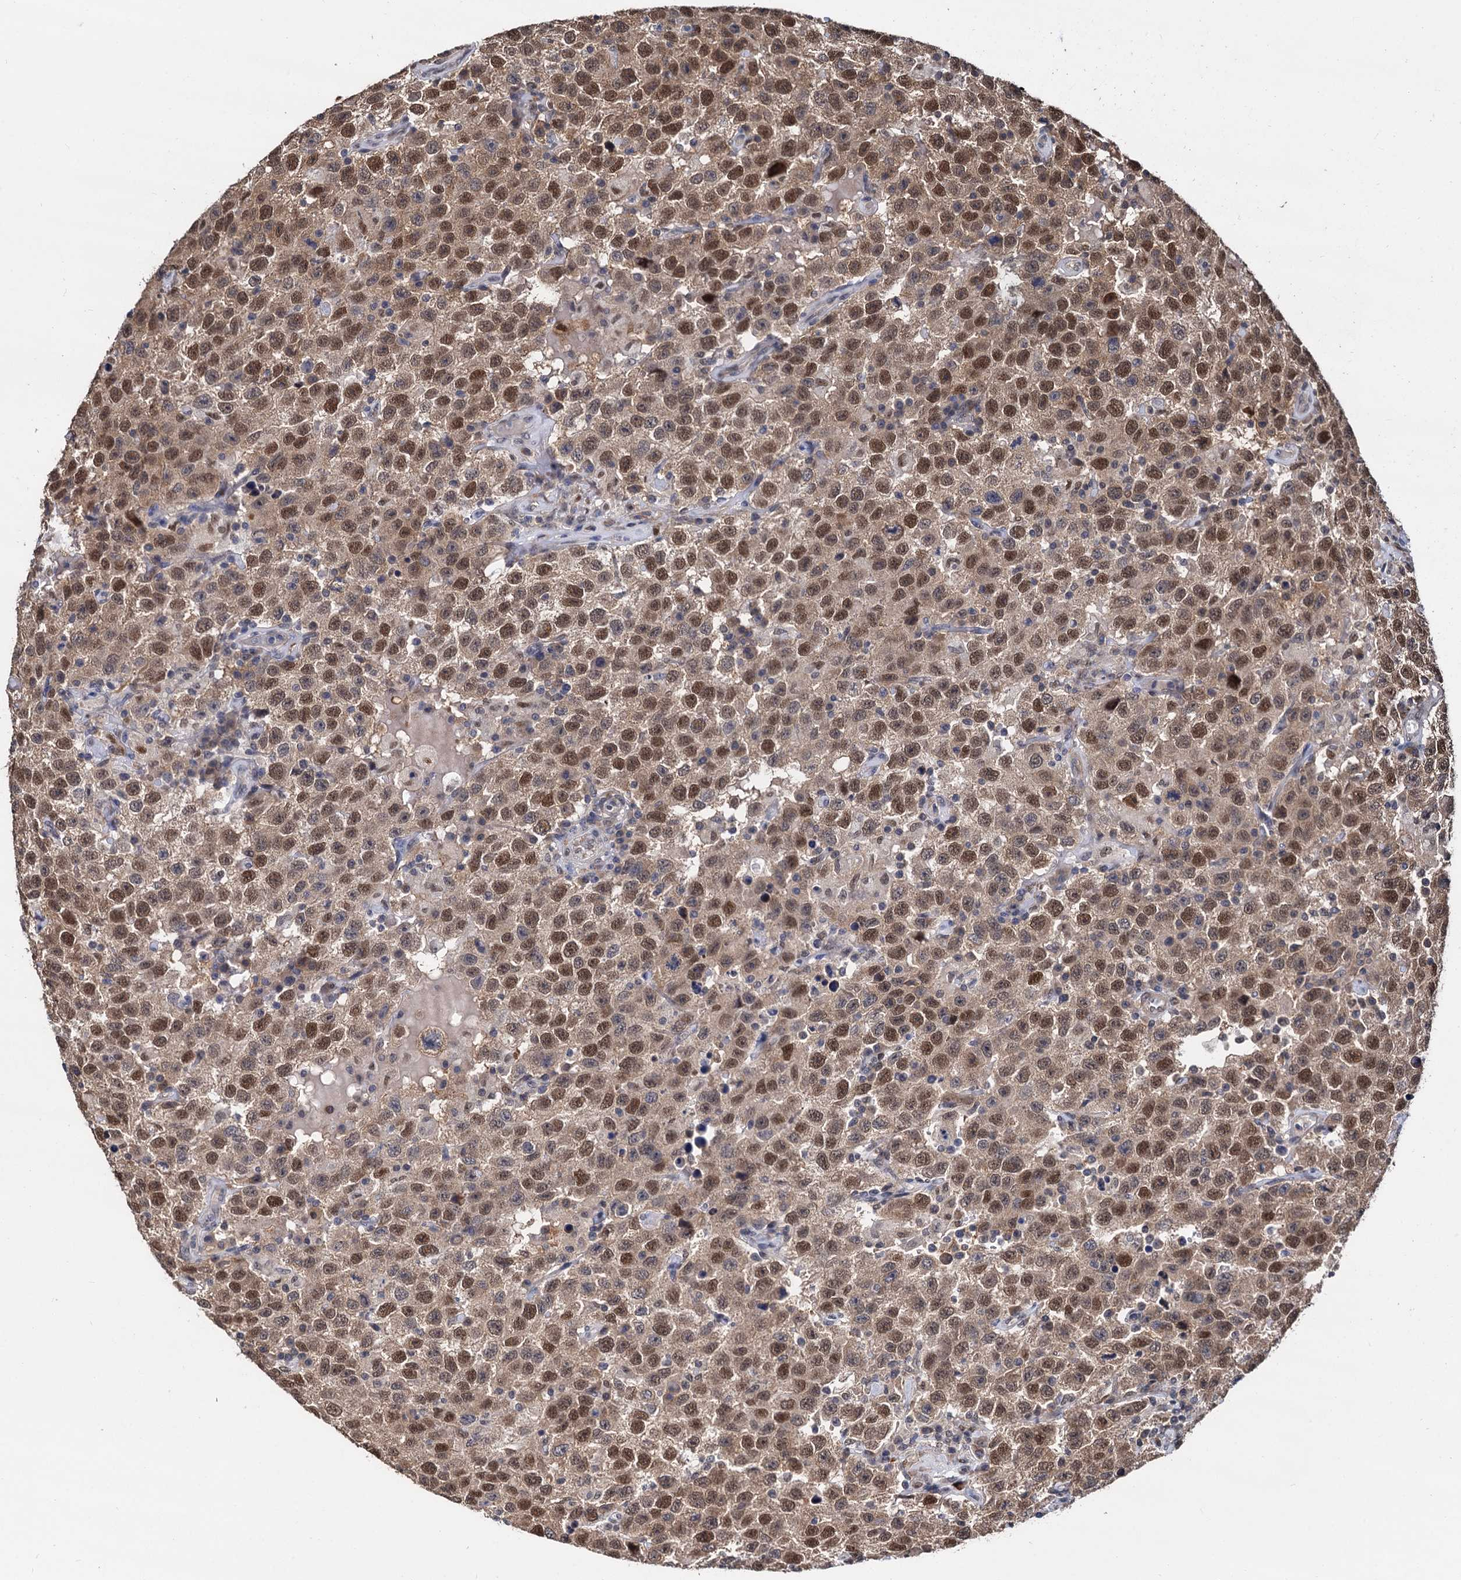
{"staining": {"intensity": "moderate", "quantity": ">75%", "location": "cytoplasmic/membranous,nuclear"}, "tissue": "testis cancer", "cell_type": "Tumor cells", "image_type": "cancer", "snomed": [{"axis": "morphology", "description": "Seminoma, NOS"}, {"axis": "topography", "description": "Testis"}], "caption": "This is an image of IHC staining of testis cancer, which shows moderate expression in the cytoplasmic/membranous and nuclear of tumor cells.", "gene": "PSMD4", "patient": {"sex": "male", "age": 41}}